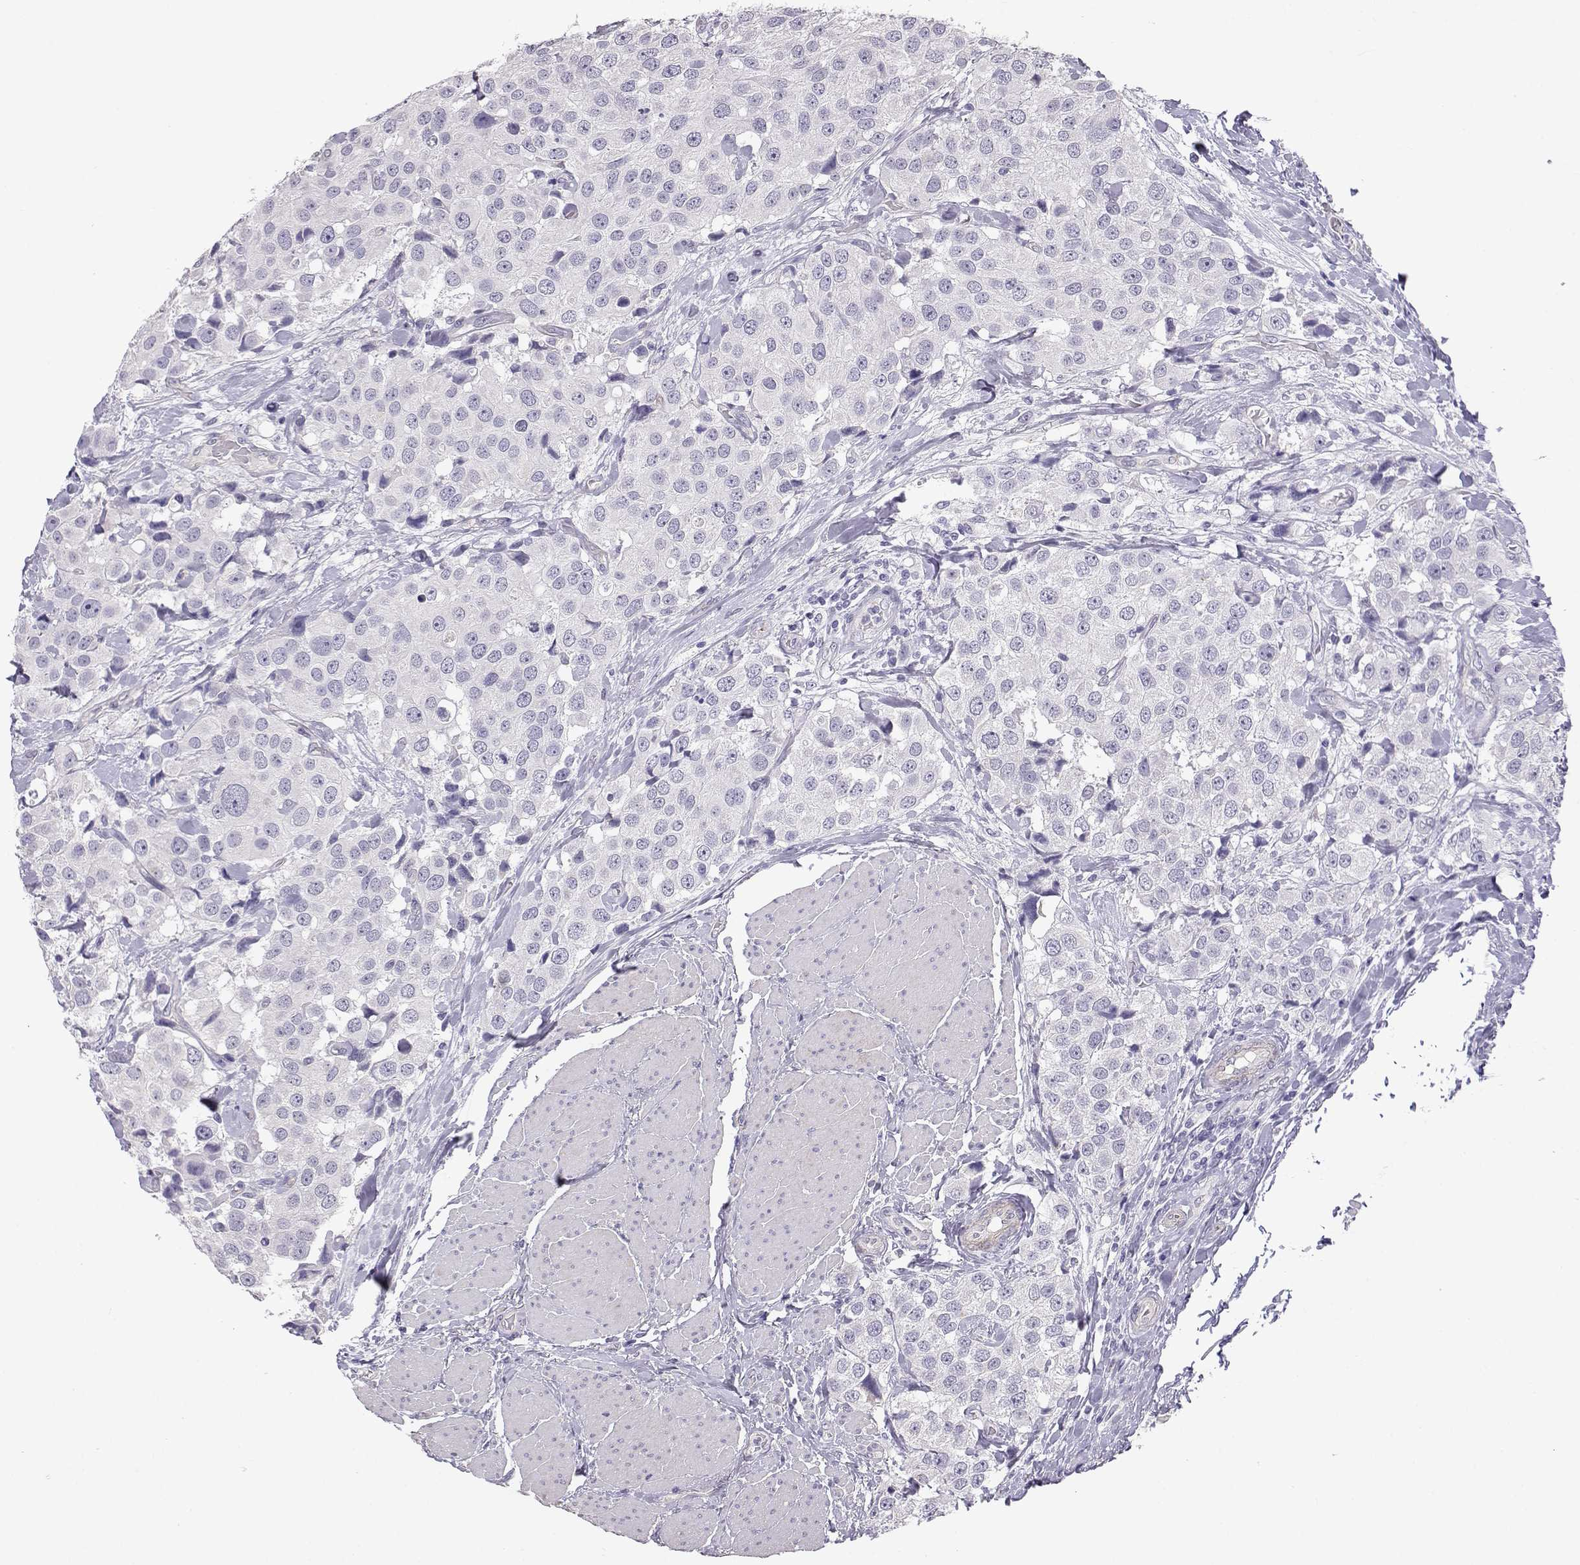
{"staining": {"intensity": "negative", "quantity": "none", "location": "none"}, "tissue": "urothelial cancer", "cell_type": "Tumor cells", "image_type": "cancer", "snomed": [{"axis": "morphology", "description": "Urothelial carcinoma, High grade"}, {"axis": "topography", "description": "Urinary bladder"}], "caption": "Human urothelial cancer stained for a protein using IHC displays no positivity in tumor cells.", "gene": "ENDOU", "patient": {"sex": "female", "age": 64}}